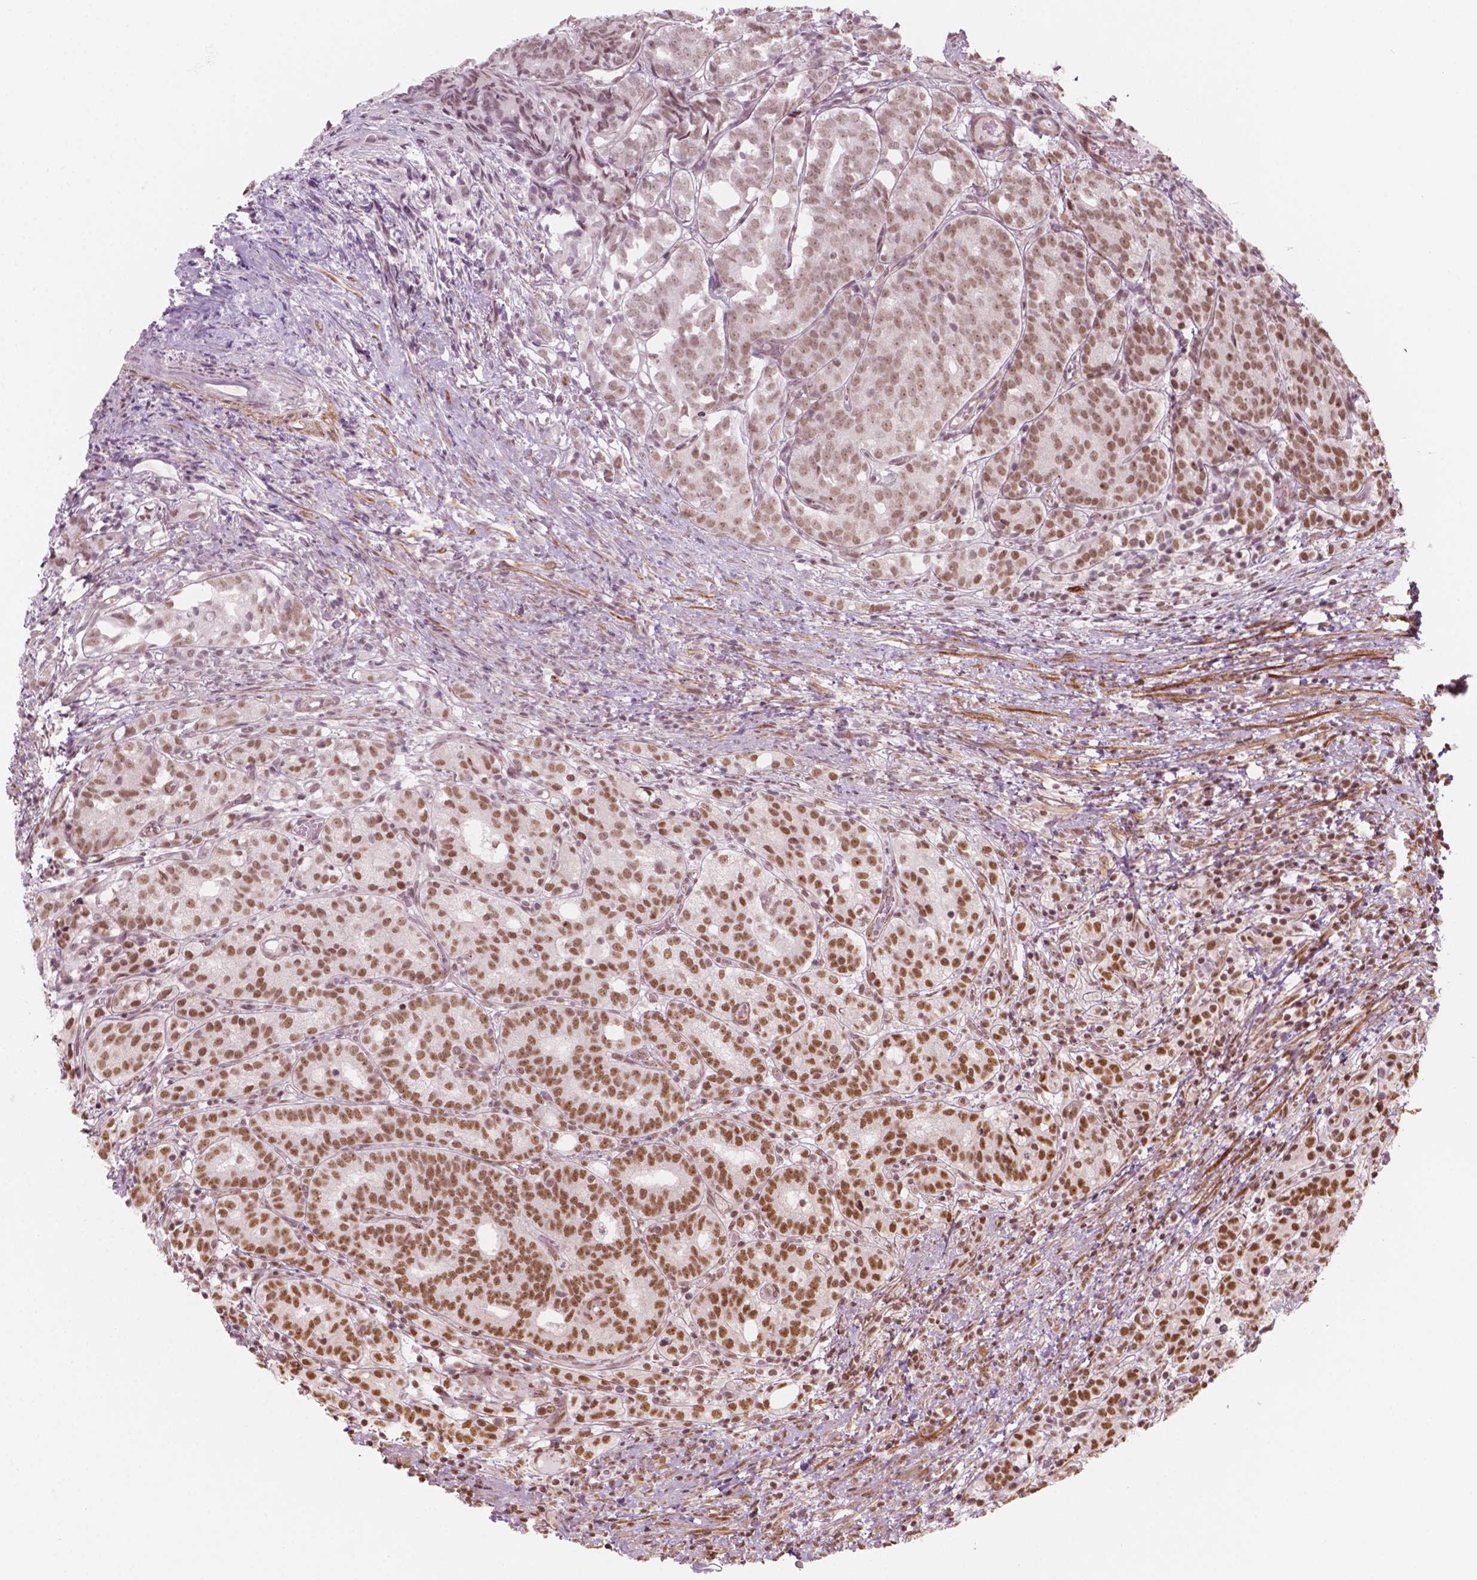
{"staining": {"intensity": "moderate", "quantity": ">75%", "location": "nuclear"}, "tissue": "prostate cancer", "cell_type": "Tumor cells", "image_type": "cancer", "snomed": [{"axis": "morphology", "description": "Adenocarcinoma, High grade"}, {"axis": "topography", "description": "Prostate"}], "caption": "High-grade adenocarcinoma (prostate) tissue demonstrates moderate nuclear positivity in approximately >75% of tumor cells, visualized by immunohistochemistry. (DAB (3,3'-diaminobenzidine) IHC with brightfield microscopy, high magnification).", "gene": "GTF3C5", "patient": {"sex": "male", "age": 53}}